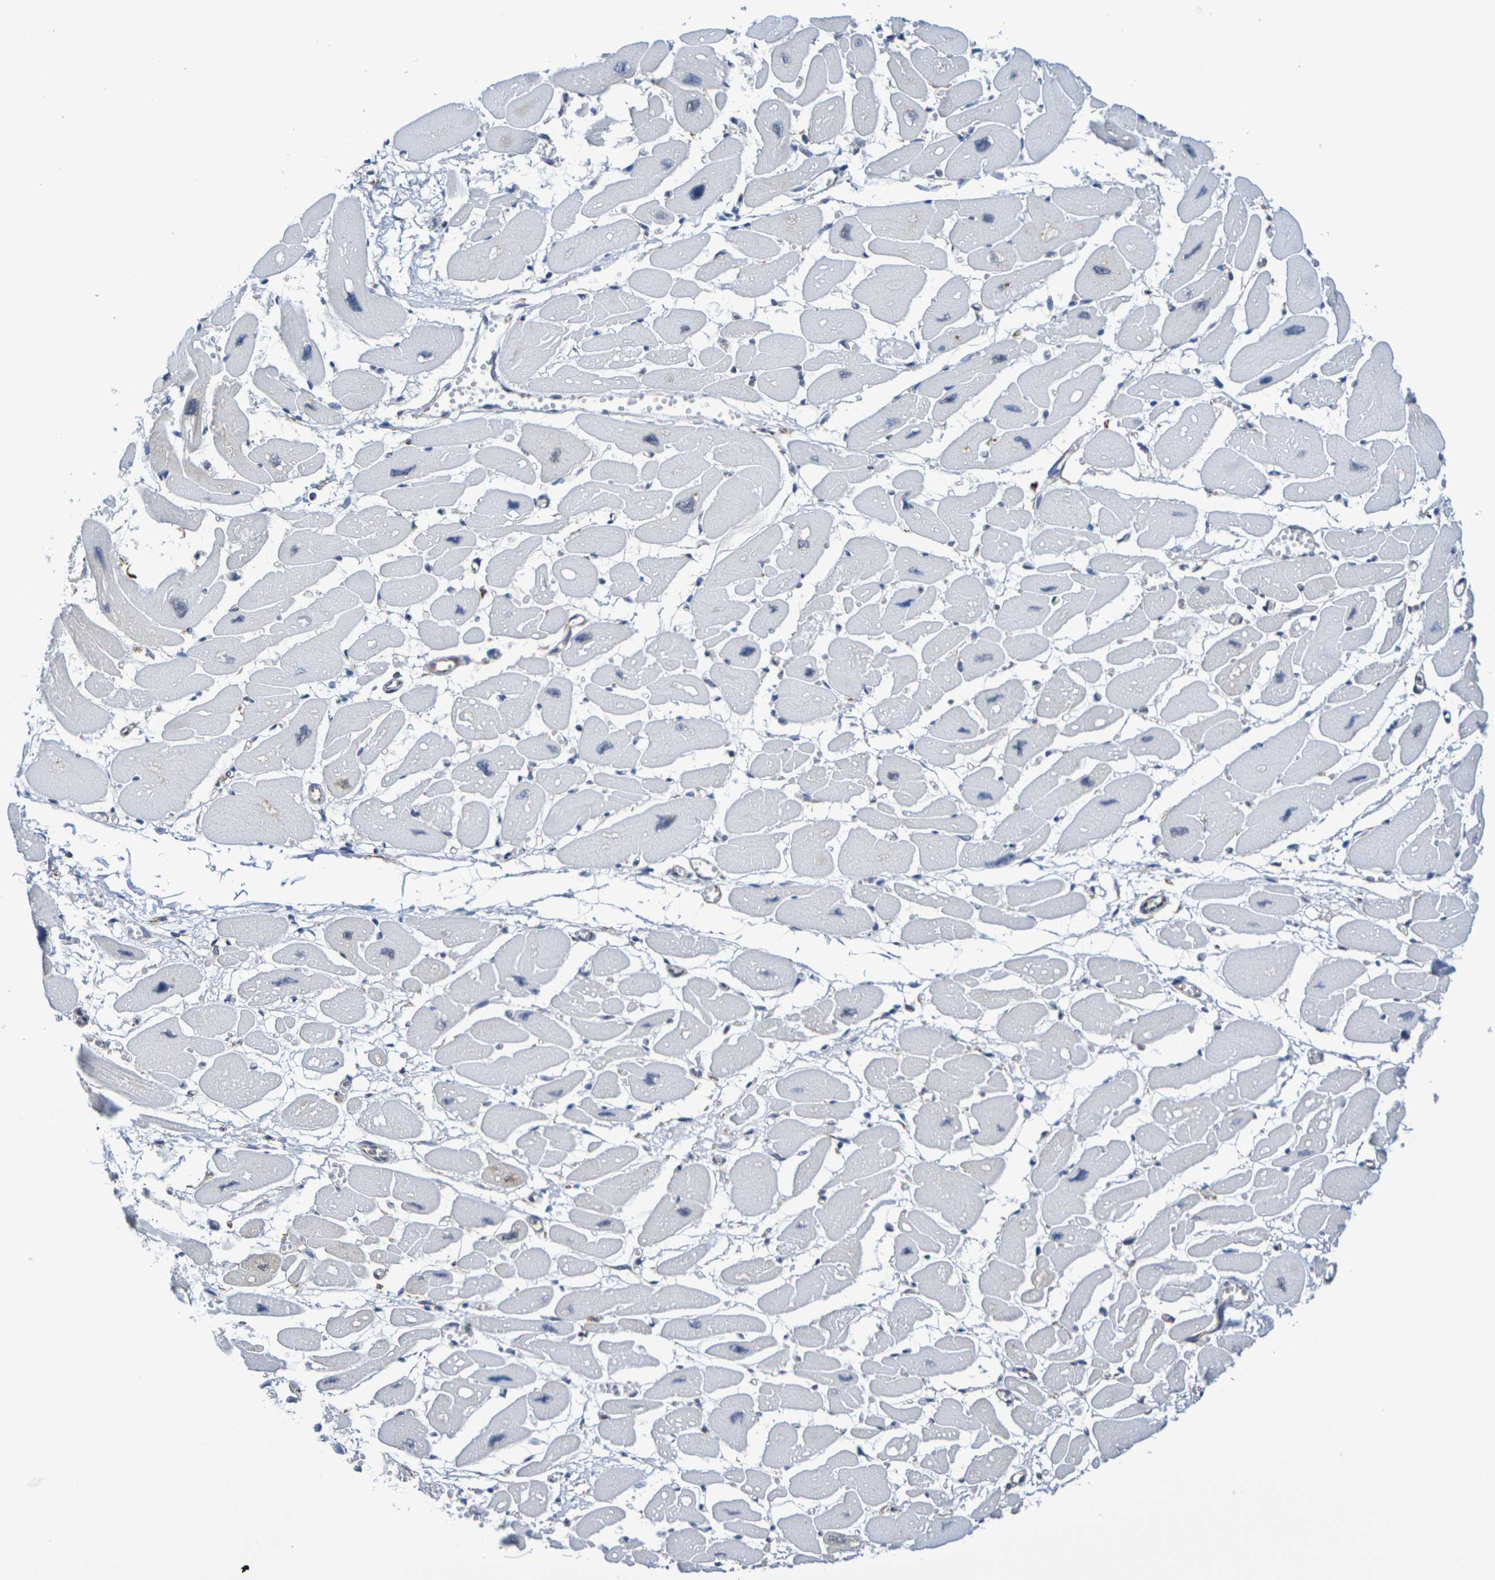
{"staining": {"intensity": "weak", "quantity": "<25%", "location": "cytoplasmic/membranous"}, "tissue": "heart muscle", "cell_type": "Cardiomyocytes", "image_type": "normal", "snomed": [{"axis": "morphology", "description": "Normal tissue, NOS"}, {"axis": "topography", "description": "Heart"}], "caption": "Immunohistochemistry (IHC) histopathology image of normal heart muscle: heart muscle stained with DAB (3,3'-diaminobenzidine) shows no significant protein staining in cardiomyocytes.", "gene": "CHRNB1", "patient": {"sex": "female", "age": 54}}